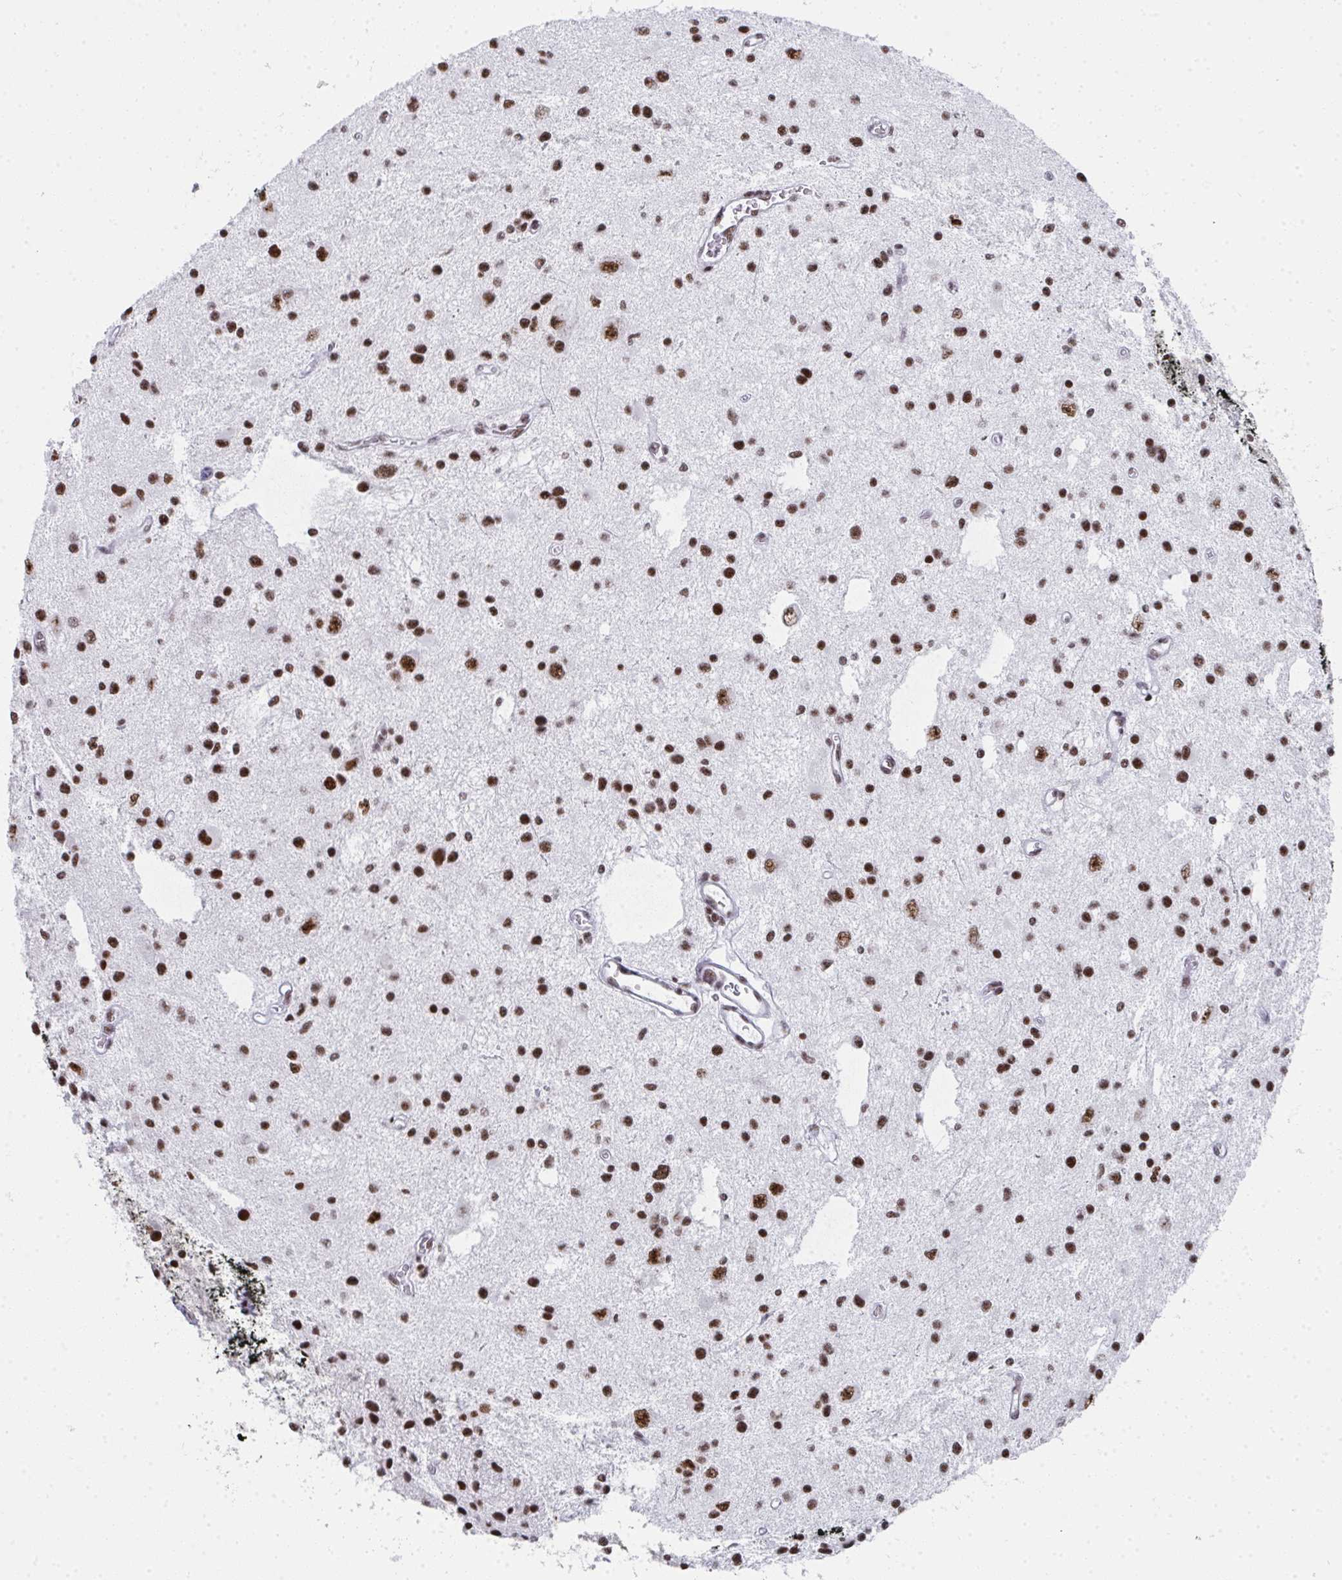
{"staining": {"intensity": "moderate", "quantity": ">75%", "location": "nuclear"}, "tissue": "glioma", "cell_type": "Tumor cells", "image_type": "cancer", "snomed": [{"axis": "morphology", "description": "Glioma, malignant, Low grade"}, {"axis": "topography", "description": "Brain"}], "caption": "A medium amount of moderate nuclear positivity is seen in approximately >75% of tumor cells in glioma tissue.", "gene": "SNRNP70", "patient": {"sex": "male", "age": 43}}